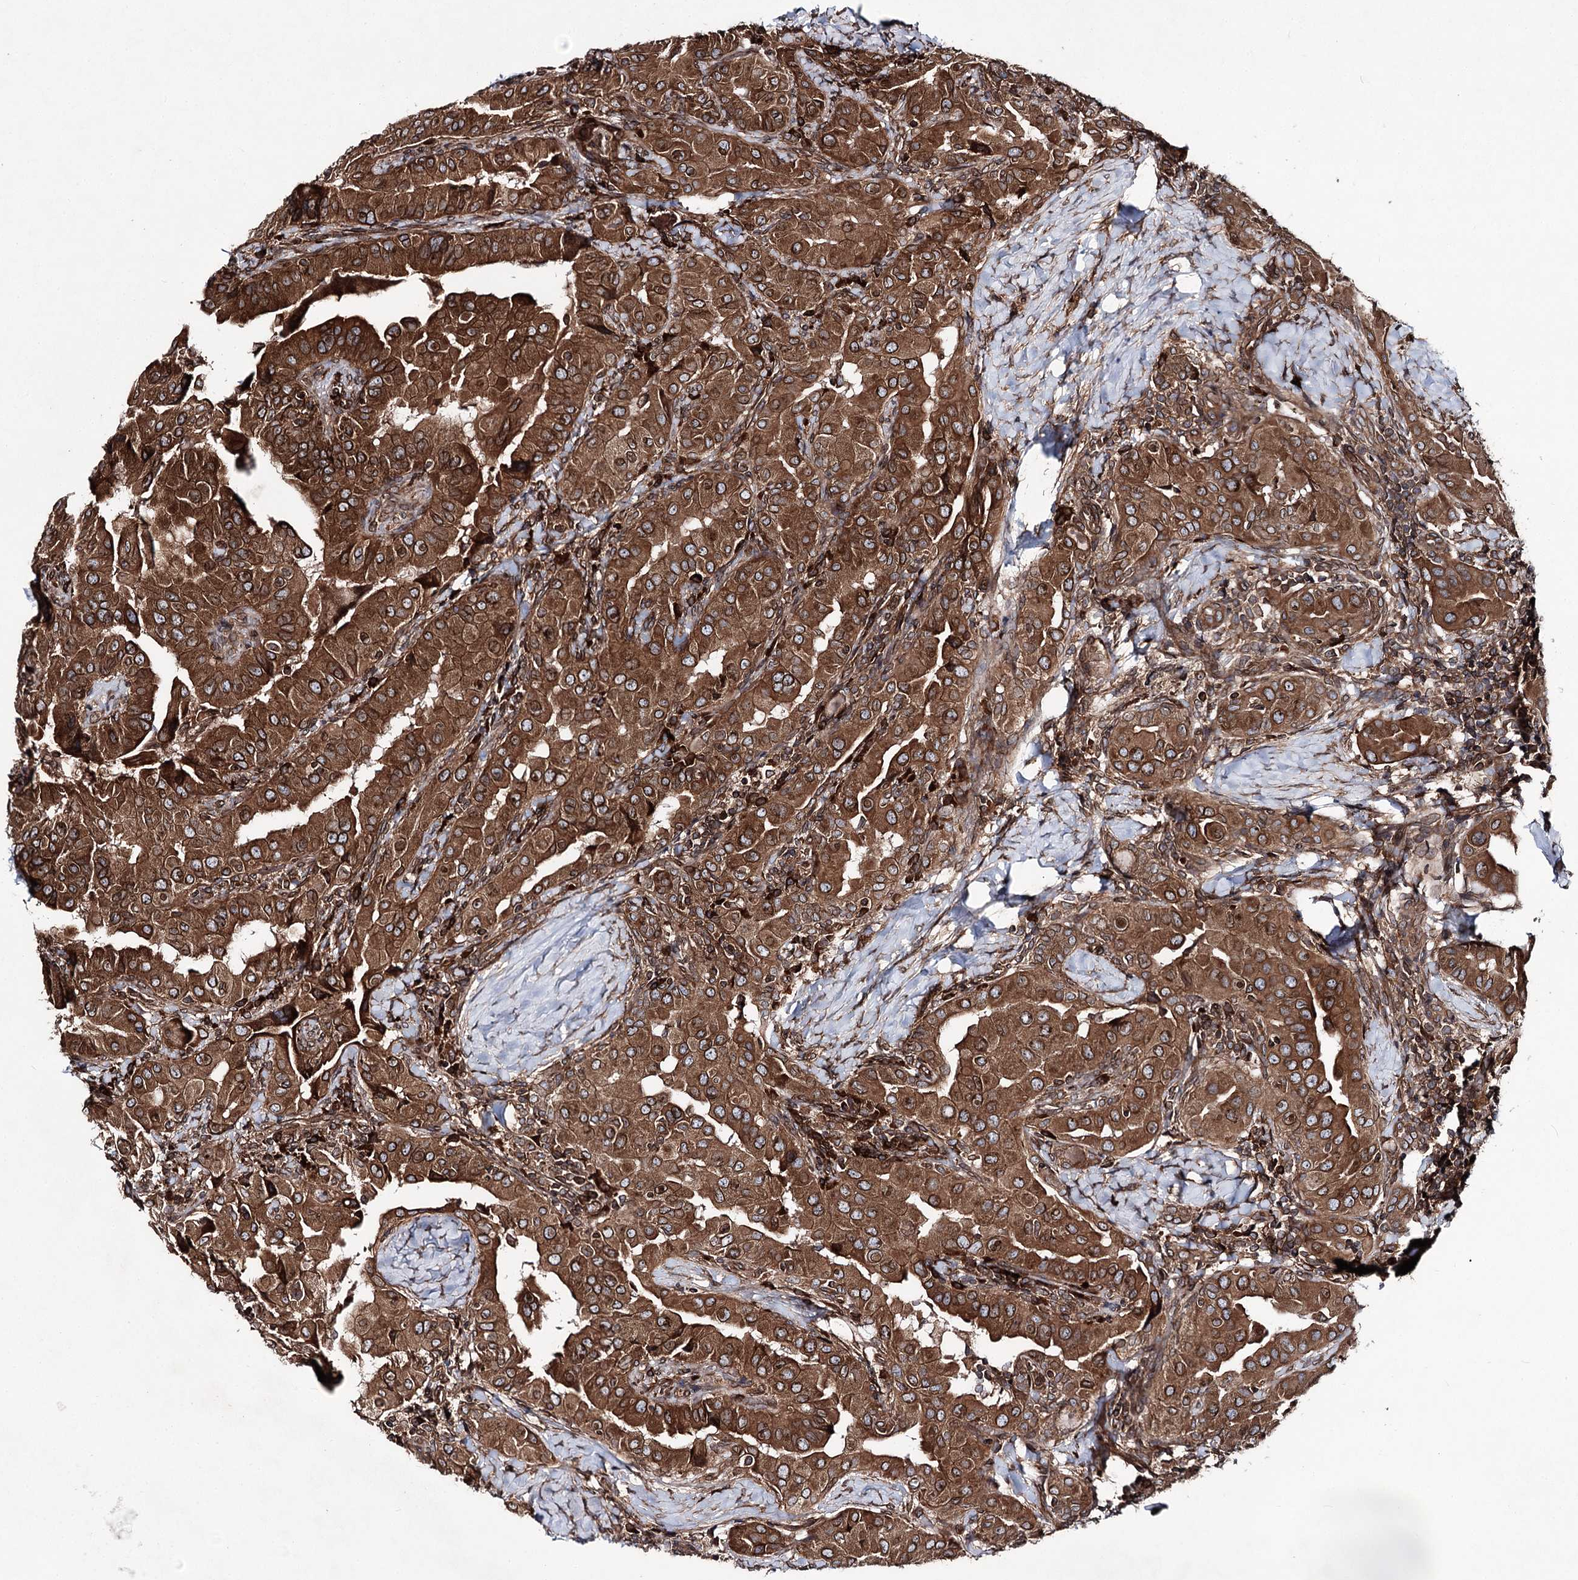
{"staining": {"intensity": "strong", "quantity": ">75%", "location": "cytoplasmic/membranous,nuclear"}, "tissue": "thyroid cancer", "cell_type": "Tumor cells", "image_type": "cancer", "snomed": [{"axis": "morphology", "description": "Papillary adenocarcinoma, NOS"}, {"axis": "topography", "description": "Thyroid gland"}], "caption": "Immunohistochemical staining of thyroid cancer (papillary adenocarcinoma) displays high levels of strong cytoplasmic/membranous and nuclear positivity in about >75% of tumor cells.", "gene": "FGFR1OP2", "patient": {"sex": "male", "age": 33}}